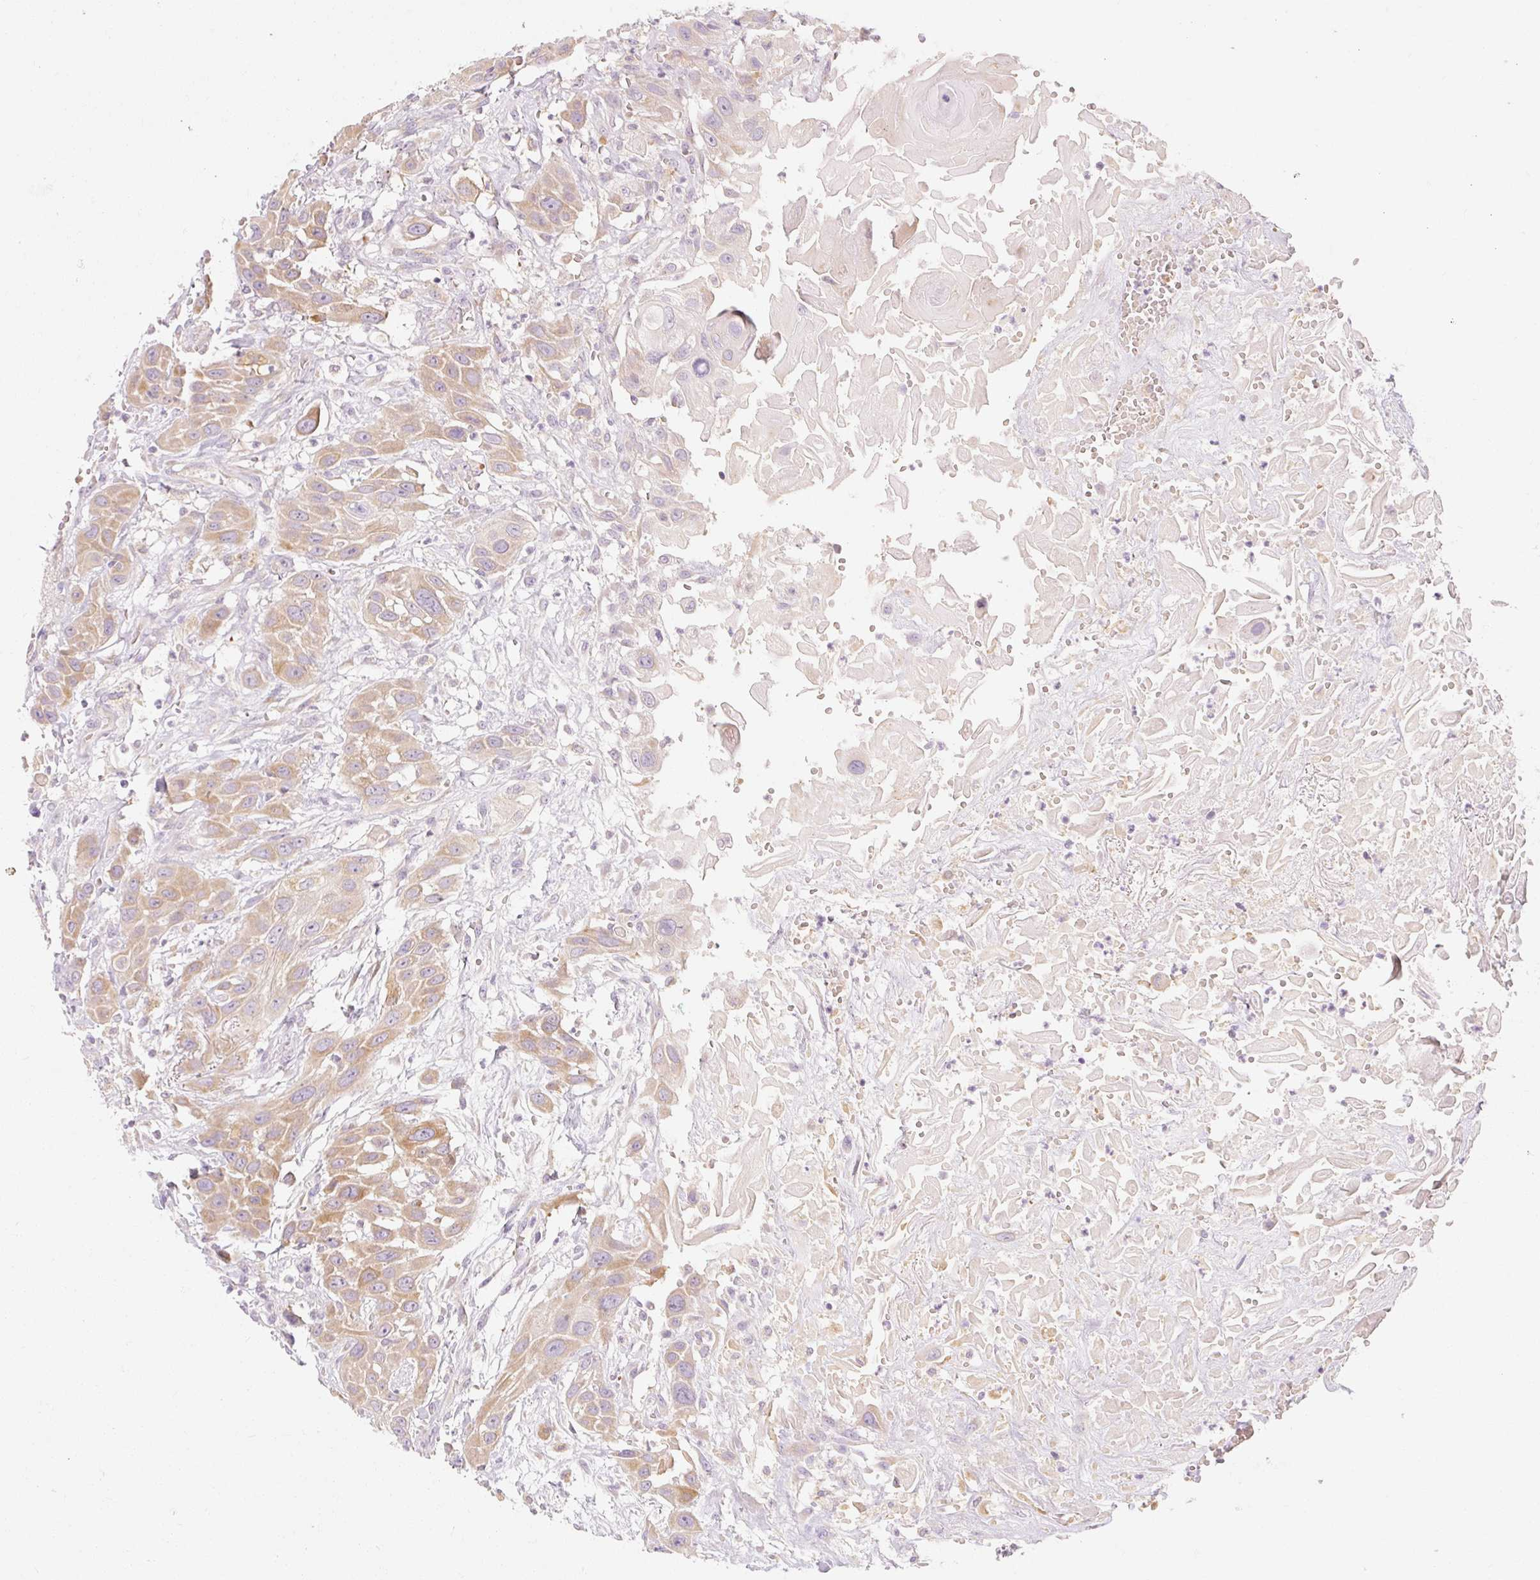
{"staining": {"intensity": "moderate", "quantity": ">75%", "location": "cytoplasmic/membranous"}, "tissue": "head and neck cancer", "cell_type": "Tumor cells", "image_type": "cancer", "snomed": [{"axis": "morphology", "description": "Squamous cell carcinoma, NOS"}, {"axis": "topography", "description": "Head-Neck"}], "caption": "Tumor cells show moderate cytoplasmic/membranous positivity in about >75% of cells in head and neck squamous cell carcinoma.", "gene": "MYO1D", "patient": {"sex": "male", "age": 81}}